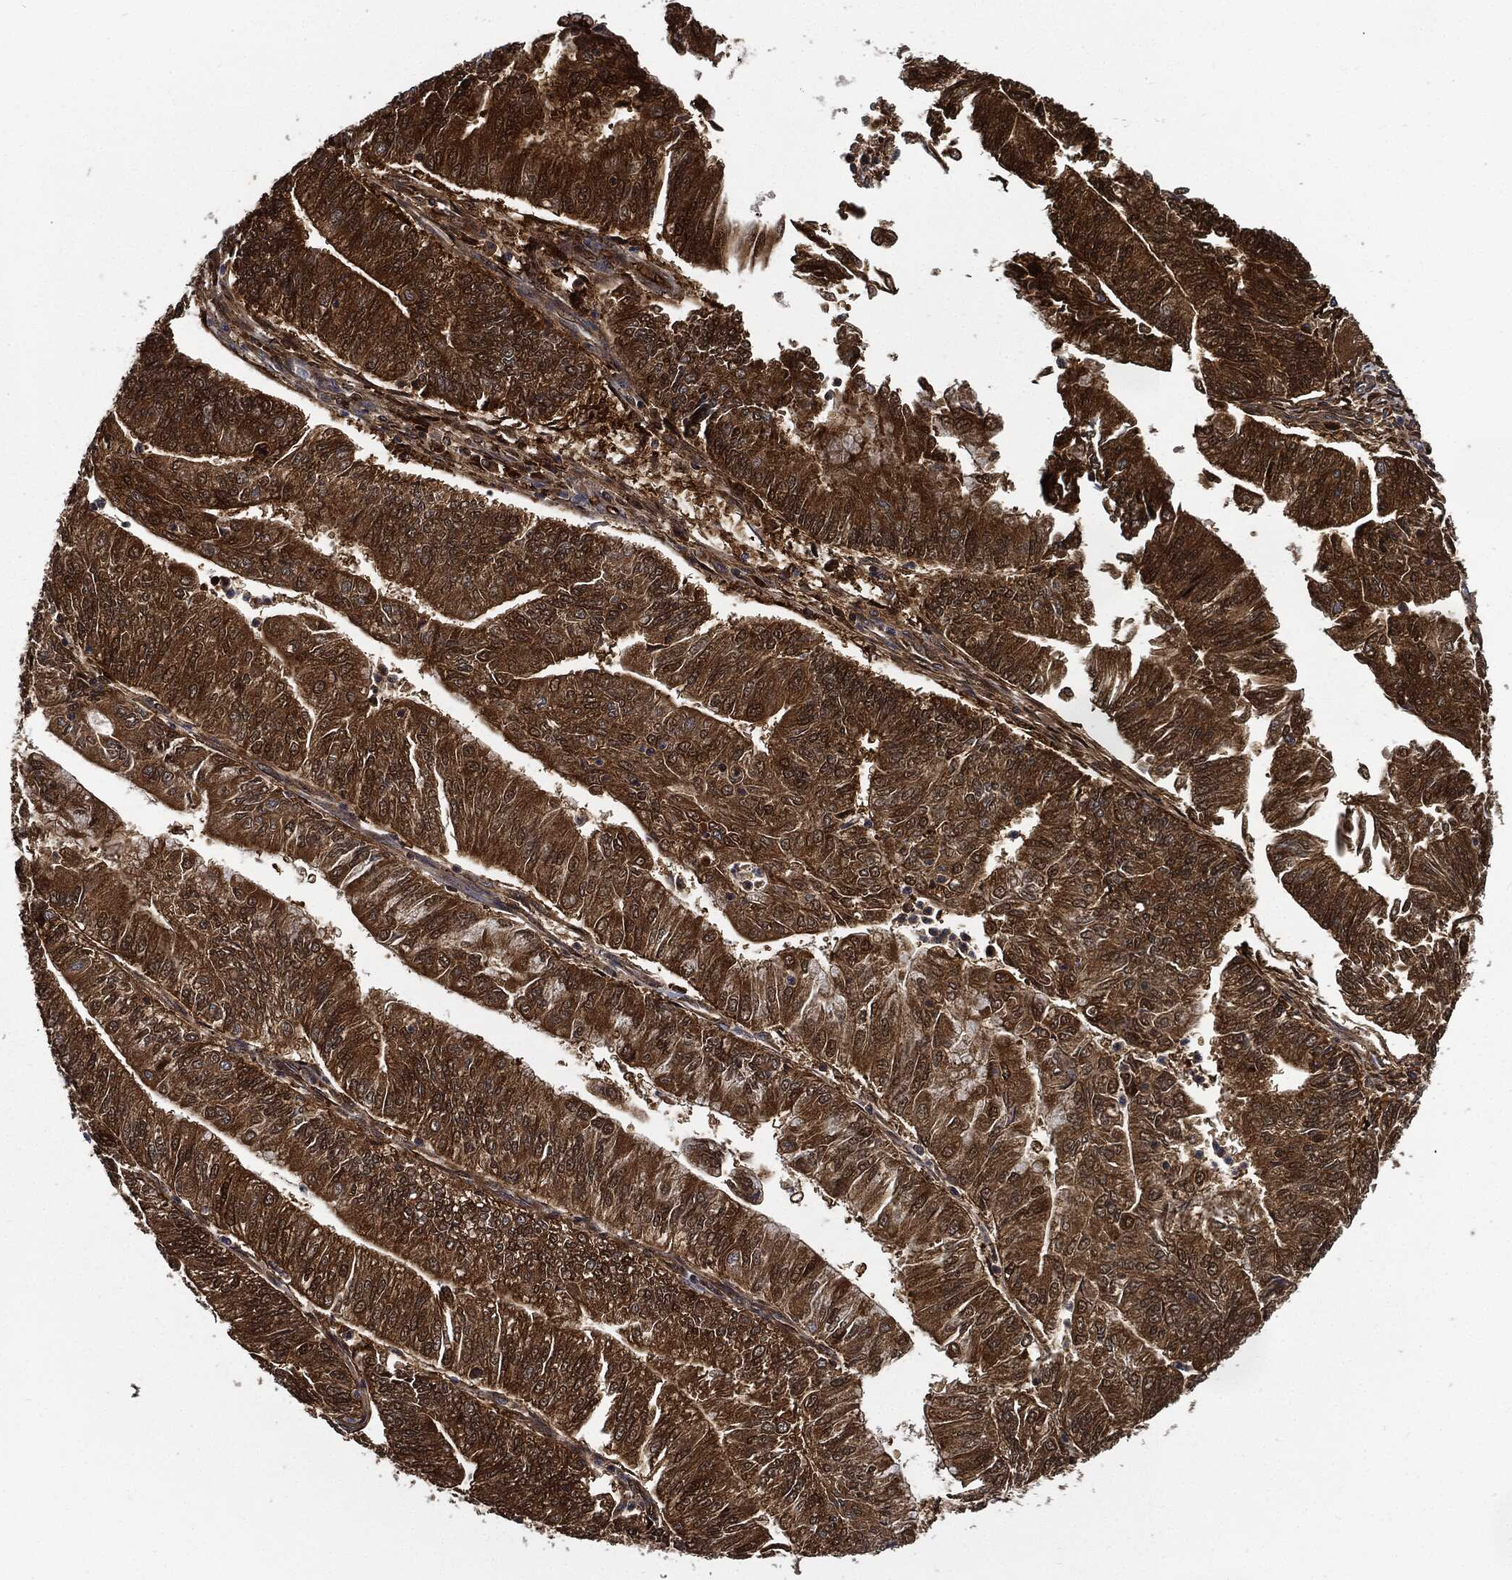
{"staining": {"intensity": "strong", "quantity": ">75%", "location": "cytoplasmic/membranous"}, "tissue": "endometrial cancer", "cell_type": "Tumor cells", "image_type": "cancer", "snomed": [{"axis": "morphology", "description": "Adenocarcinoma, NOS"}, {"axis": "topography", "description": "Endometrium"}], "caption": "Human endometrial cancer stained with a protein marker exhibits strong staining in tumor cells.", "gene": "PRDX2", "patient": {"sex": "female", "age": 59}}